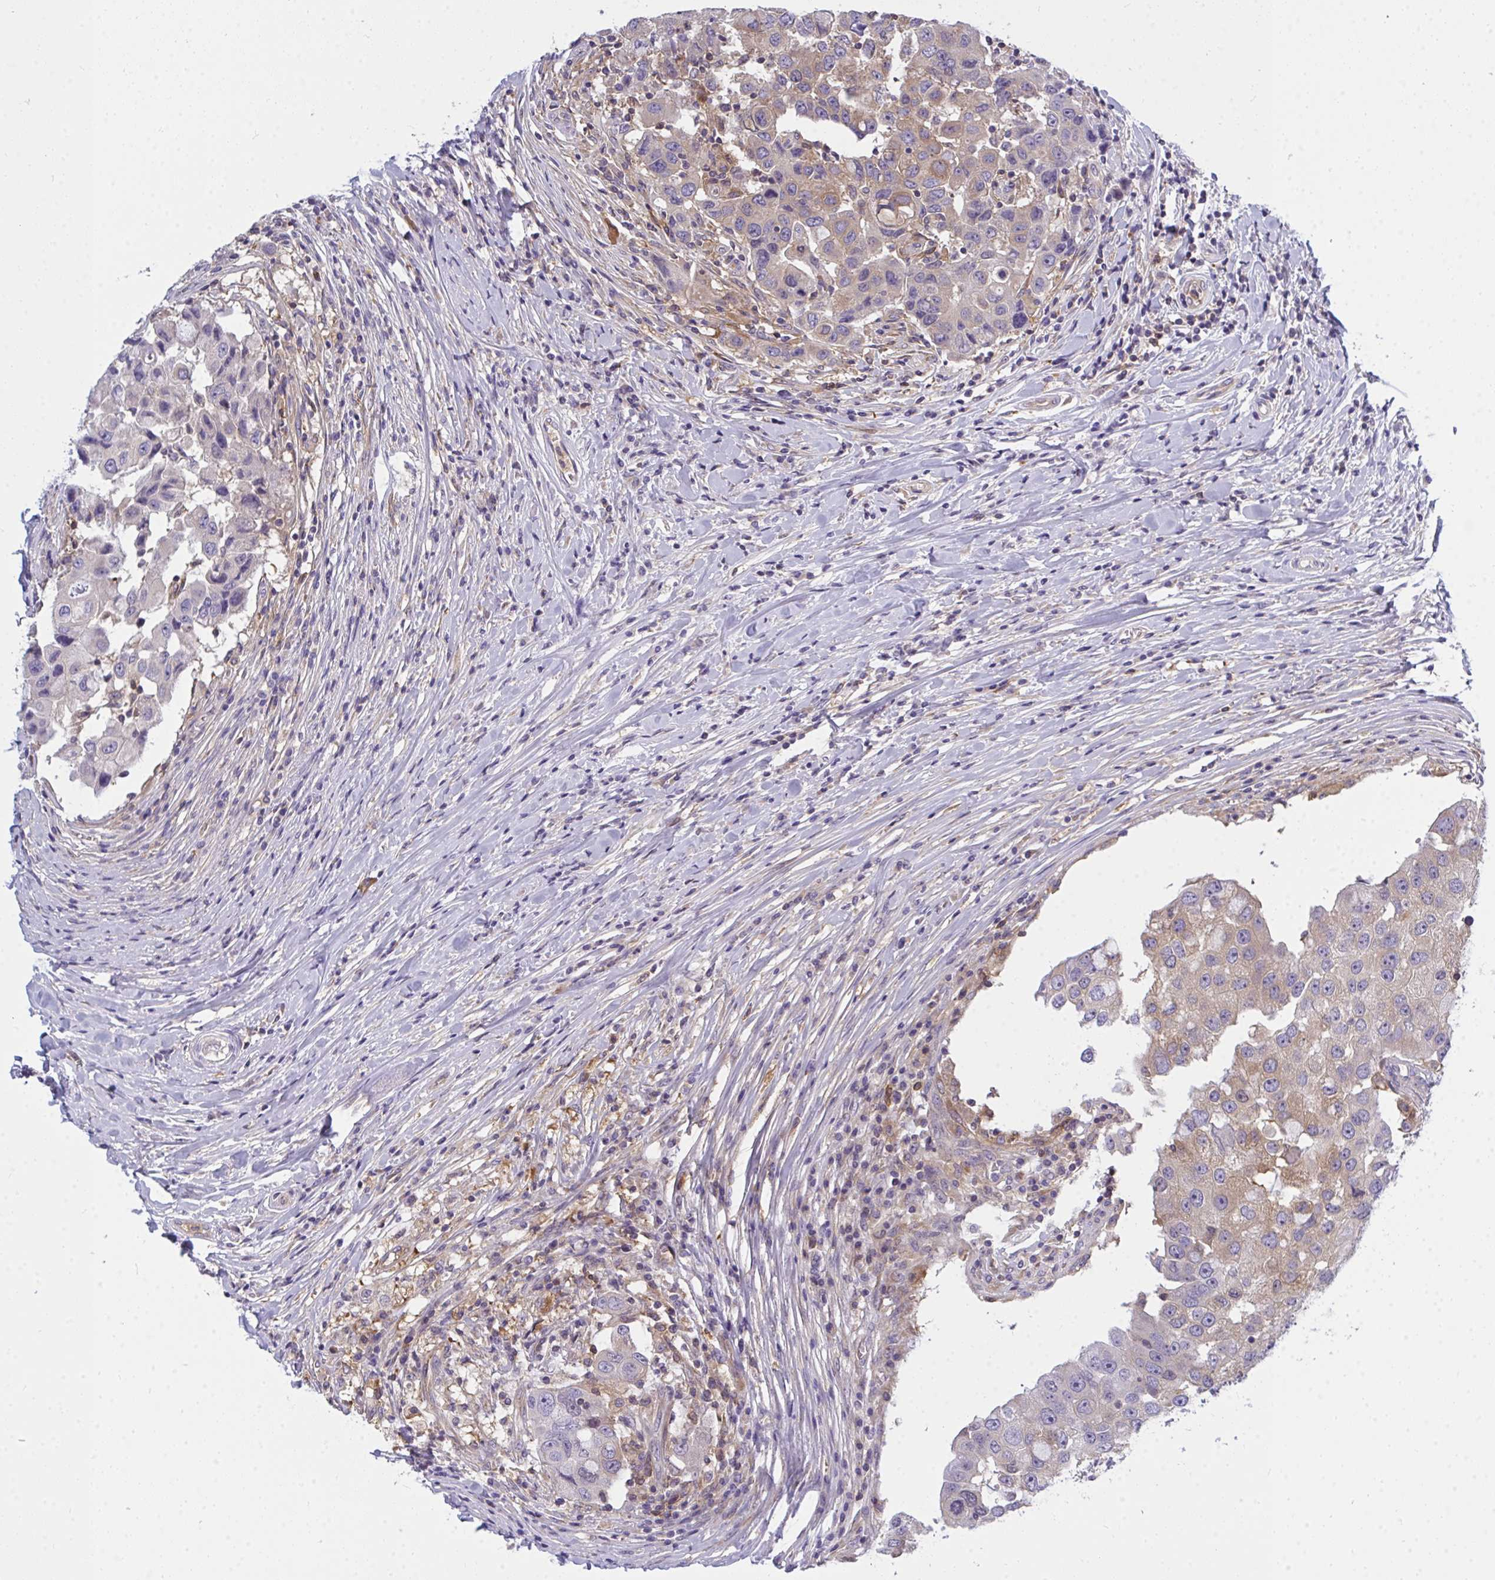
{"staining": {"intensity": "weak", "quantity": "25%-75%", "location": "cytoplasmic/membranous"}, "tissue": "breast cancer", "cell_type": "Tumor cells", "image_type": "cancer", "snomed": [{"axis": "morphology", "description": "Duct carcinoma"}, {"axis": "topography", "description": "Breast"}], "caption": "Immunohistochemistry (IHC) photomicrograph of neoplastic tissue: breast cancer stained using immunohistochemistry (IHC) shows low levels of weak protein expression localized specifically in the cytoplasmic/membranous of tumor cells, appearing as a cytoplasmic/membranous brown color.", "gene": "SLC30A6", "patient": {"sex": "female", "age": 27}}